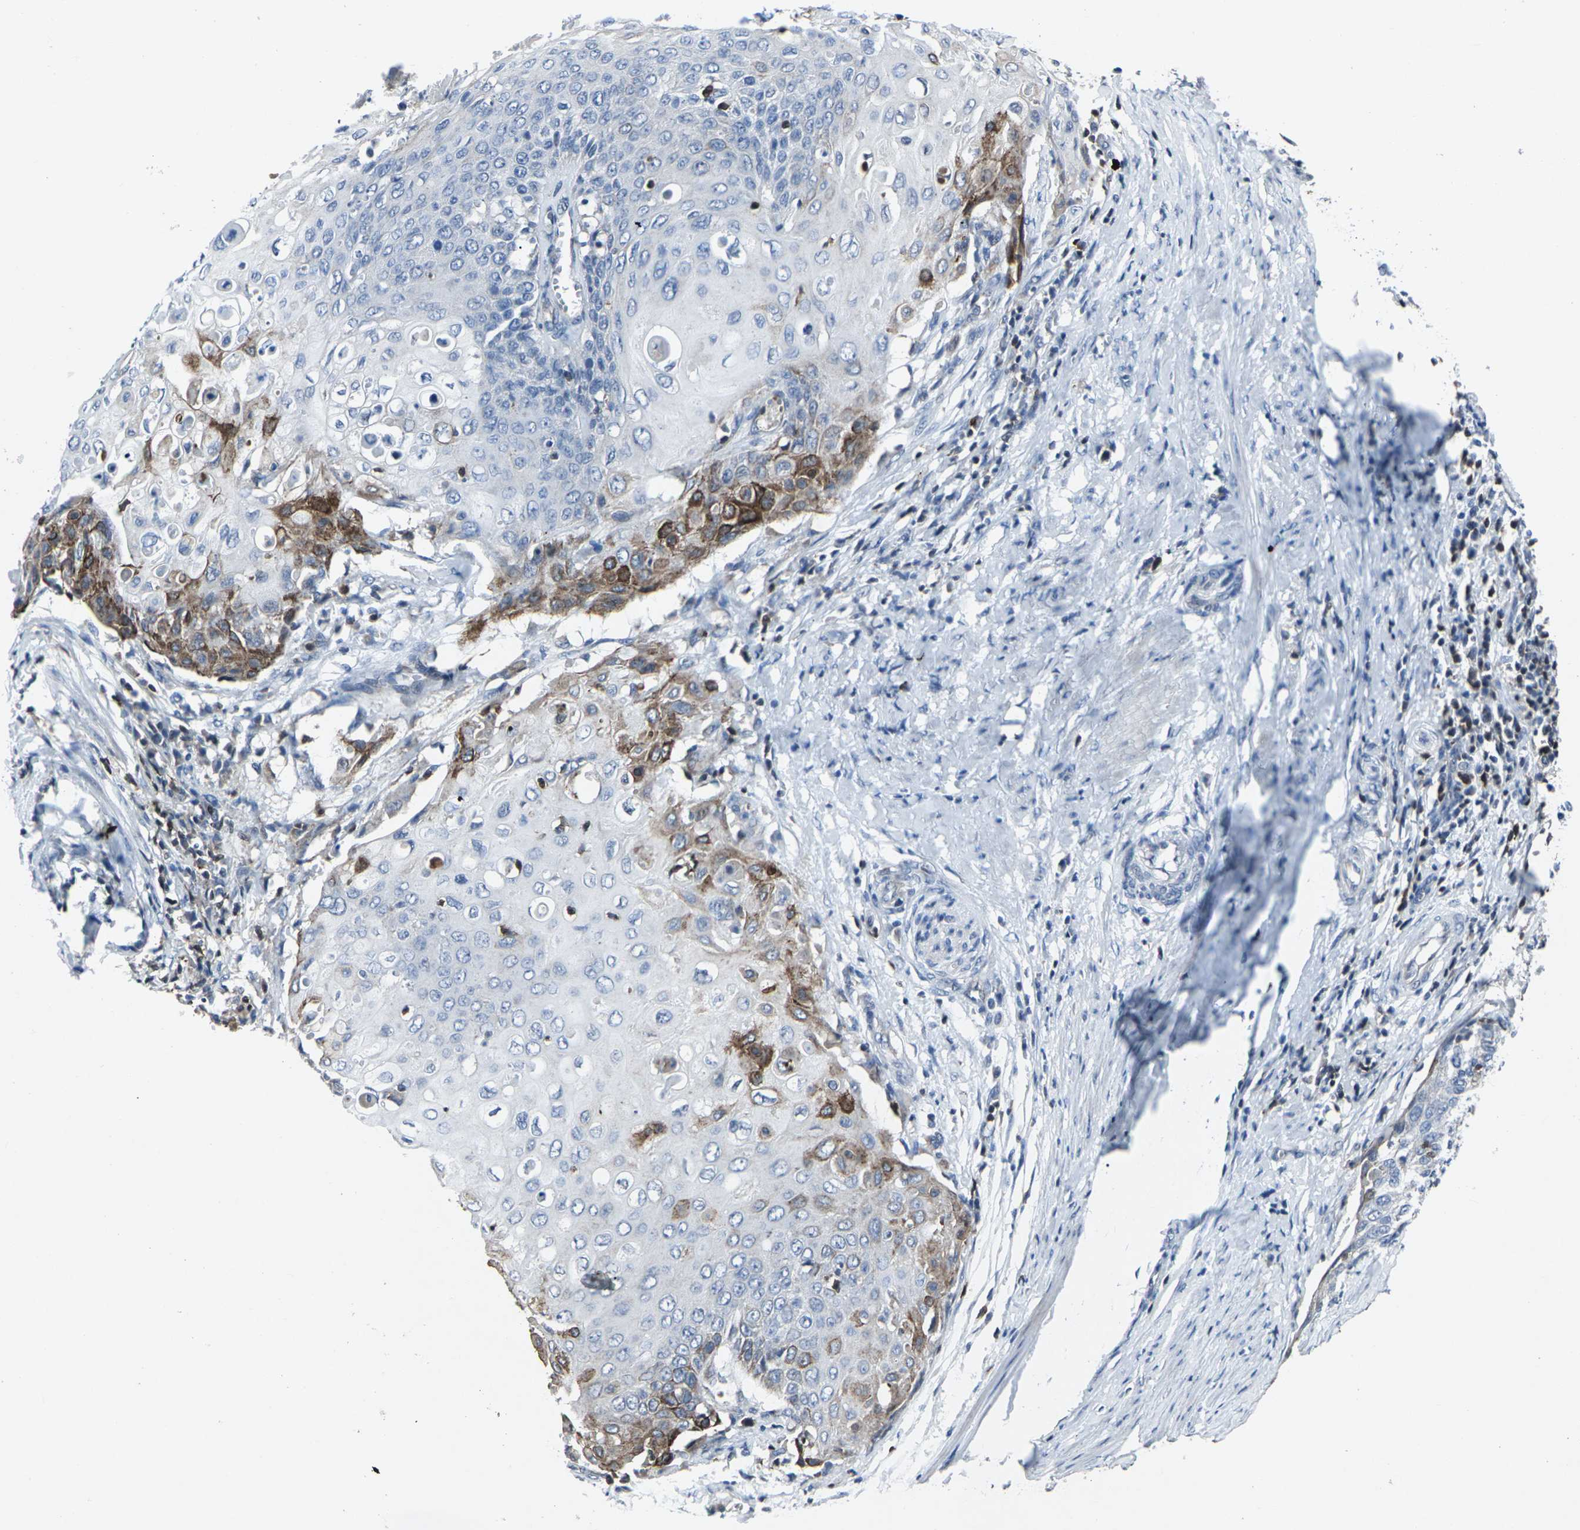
{"staining": {"intensity": "moderate", "quantity": "<25%", "location": "cytoplasmic/membranous"}, "tissue": "cervical cancer", "cell_type": "Tumor cells", "image_type": "cancer", "snomed": [{"axis": "morphology", "description": "Squamous cell carcinoma, NOS"}, {"axis": "topography", "description": "Cervix"}], "caption": "Immunohistochemical staining of human cervical cancer (squamous cell carcinoma) exhibits low levels of moderate cytoplasmic/membranous protein expression in approximately <25% of tumor cells.", "gene": "STAT4", "patient": {"sex": "female", "age": 39}}